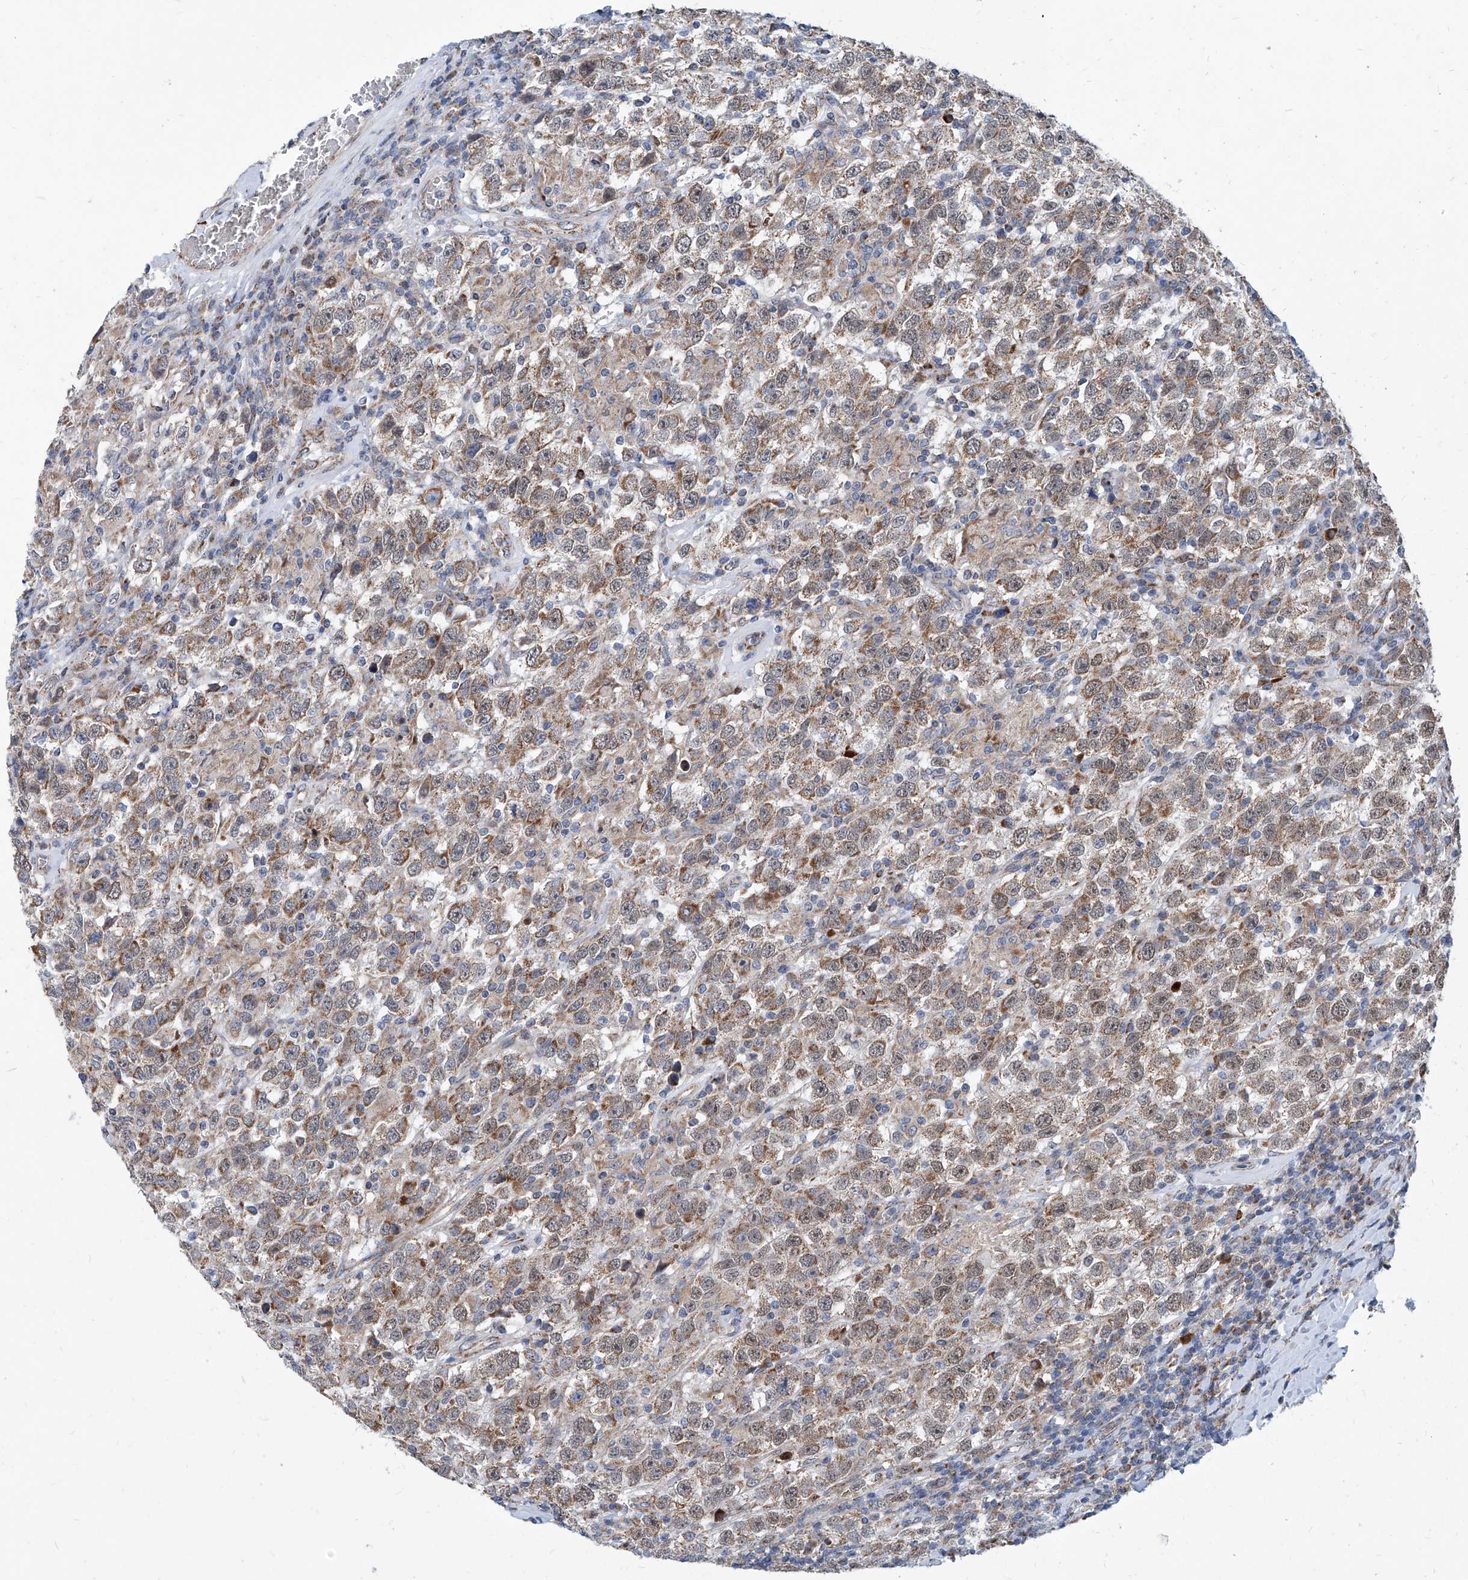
{"staining": {"intensity": "moderate", "quantity": ">75%", "location": "cytoplasmic/membranous"}, "tissue": "testis cancer", "cell_type": "Tumor cells", "image_type": "cancer", "snomed": [{"axis": "morphology", "description": "Seminoma, NOS"}, {"axis": "topography", "description": "Testis"}], "caption": "Moderate cytoplasmic/membranous staining is seen in approximately >75% of tumor cells in testis seminoma.", "gene": "USP48", "patient": {"sex": "male", "age": 41}}